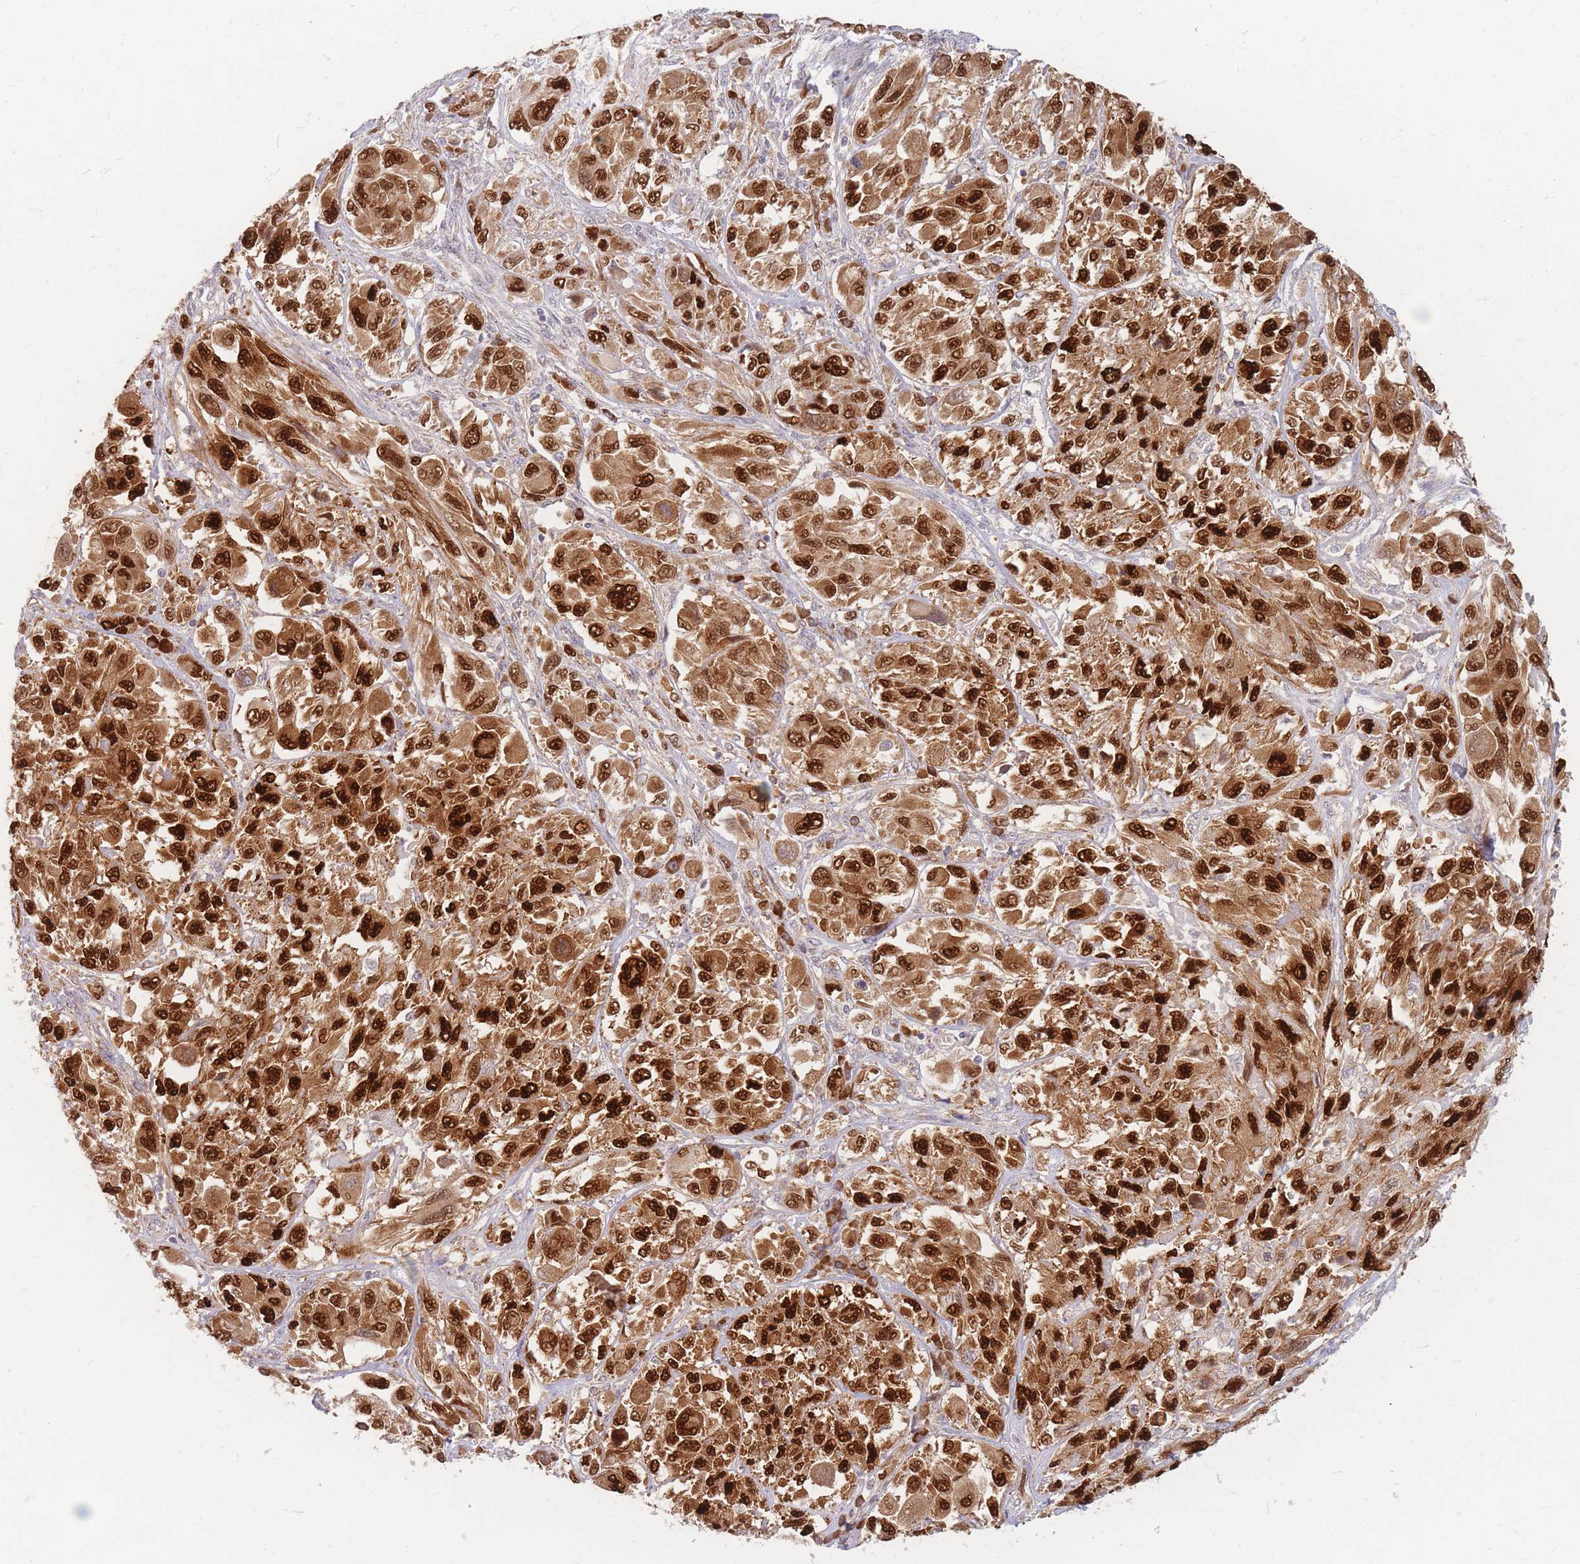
{"staining": {"intensity": "strong", "quantity": ">75%", "location": "cytoplasmic/membranous,nuclear"}, "tissue": "melanoma", "cell_type": "Tumor cells", "image_type": "cancer", "snomed": [{"axis": "morphology", "description": "Malignant melanoma, NOS"}, {"axis": "topography", "description": "Skin"}], "caption": "Immunohistochemical staining of human melanoma exhibits high levels of strong cytoplasmic/membranous and nuclear positivity in about >75% of tumor cells.", "gene": "SMIM14", "patient": {"sex": "female", "age": 91}}